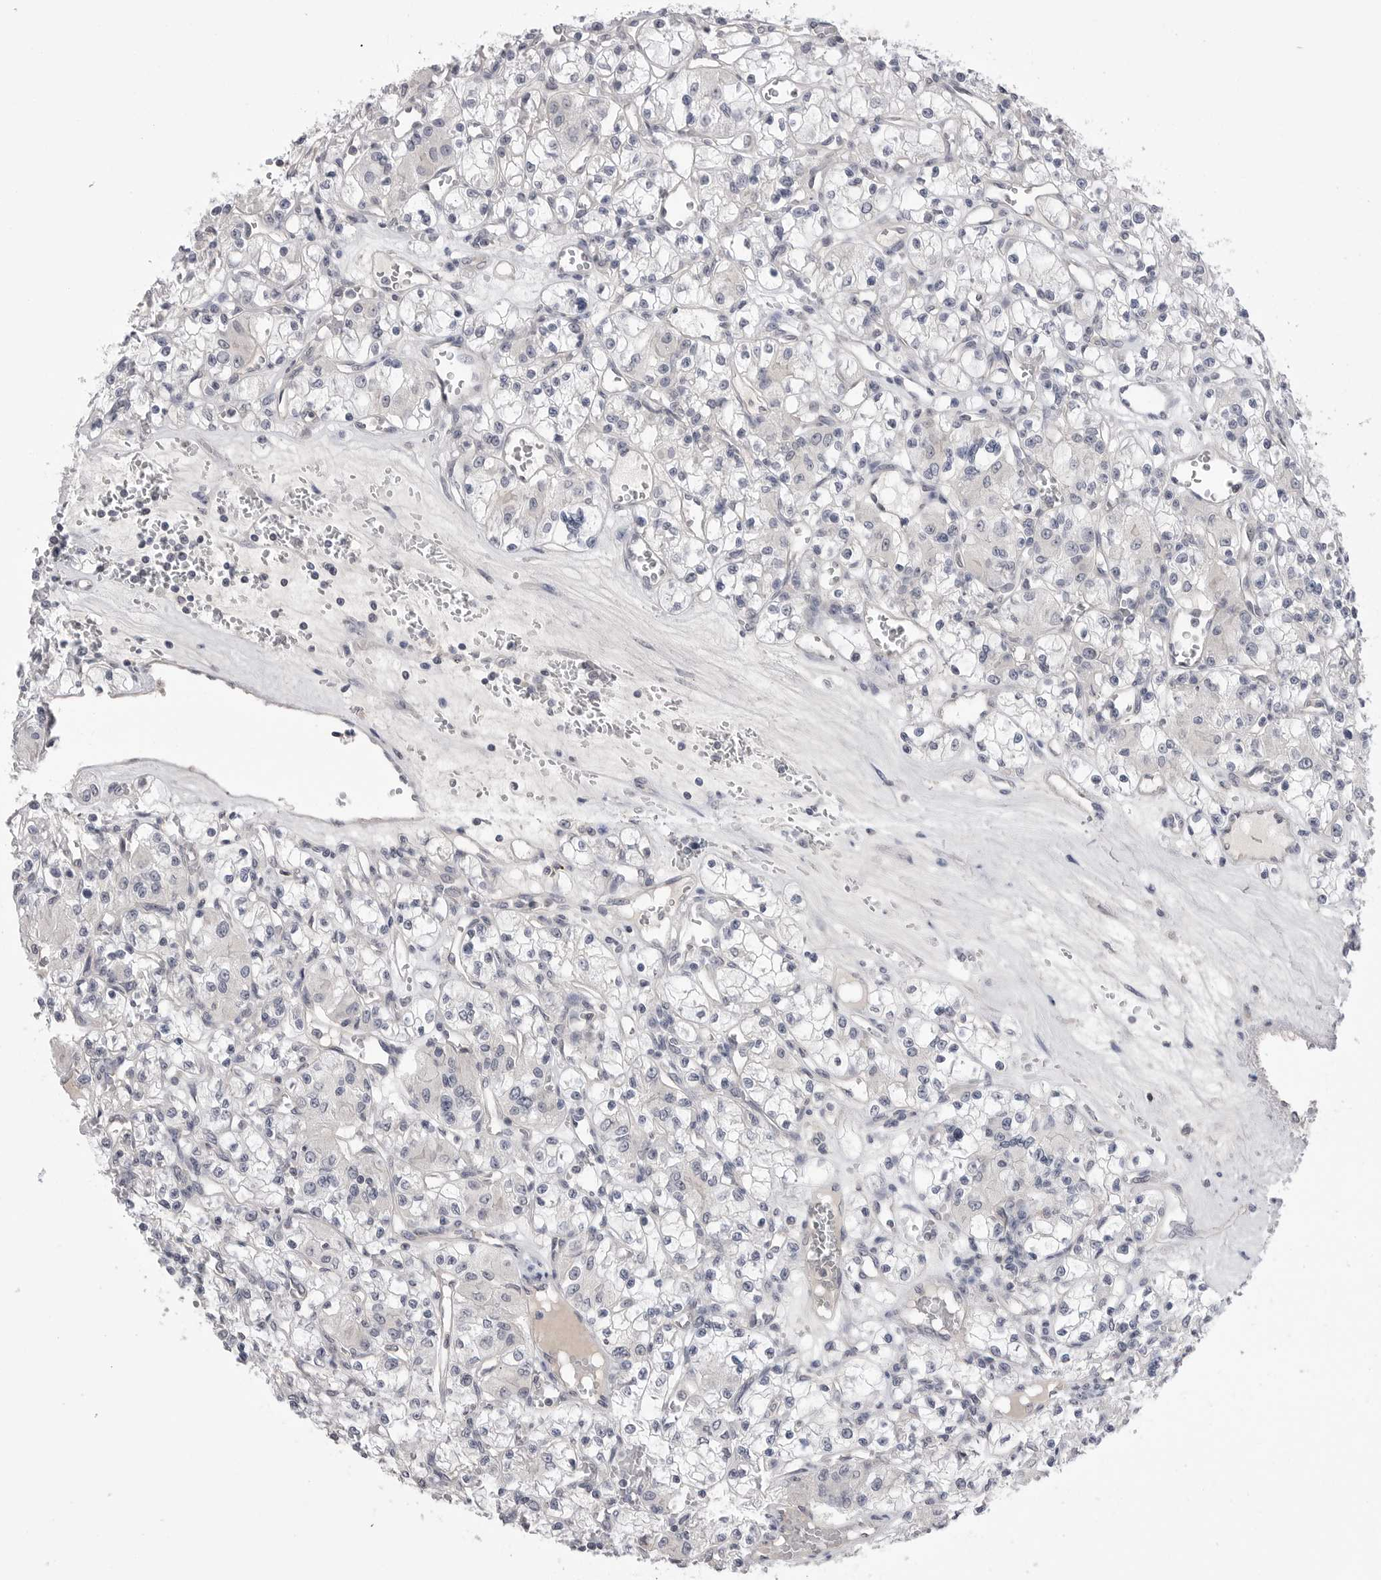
{"staining": {"intensity": "negative", "quantity": "none", "location": "none"}, "tissue": "renal cancer", "cell_type": "Tumor cells", "image_type": "cancer", "snomed": [{"axis": "morphology", "description": "Adenocarcinoma, NOS"}, {"axis": "topography", "description": "Kidney"}], "caption": "Immunohistochemistry (IHC) of human adenocarcinoma (renal) exhibits no positivity in tumor cells.", "gene": "DLGAP3", "patient": {"sex": "female", "age": 59}}